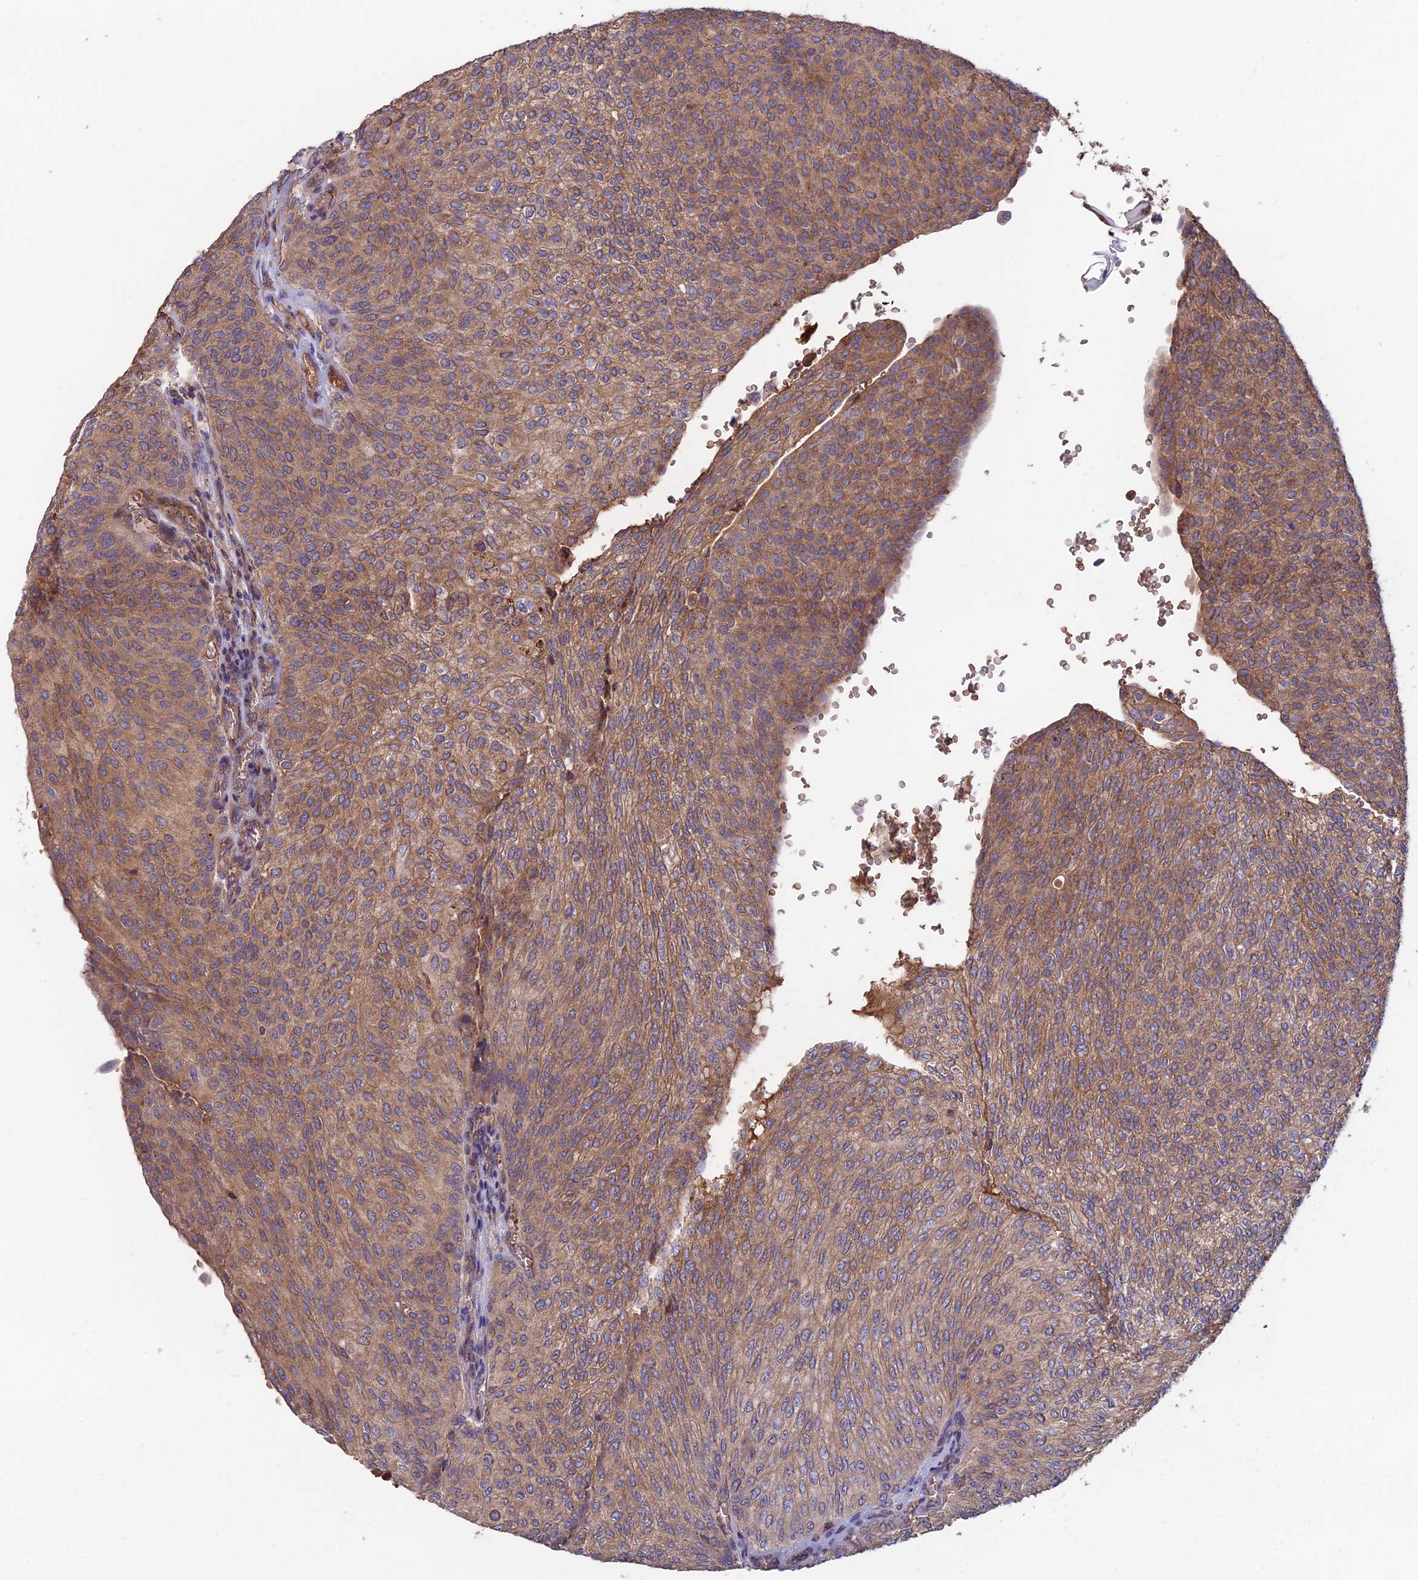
{"staining": {"intensity": "moderate", "quantity": ">75%", "location": "cytoplasmic/membranous"}, "tissue": "urothelial cancer", "cell_type": "Tumor cells", "image_type": "cancer", "snomed": [{"axis": "morphology", "description": "Urothelial carcinoma, High grade"}, {"axis": "topography", "description": "Urinary bladder"}], "caption": "Immunohistochemical staining of high-grade urothelial carcinoma exhibits medium levels of moderate cytoplasmic/membranous staining in about >75% of tumor cells.", "gene": "GALR2", "patient": {"sex": "female", "age": 79}}